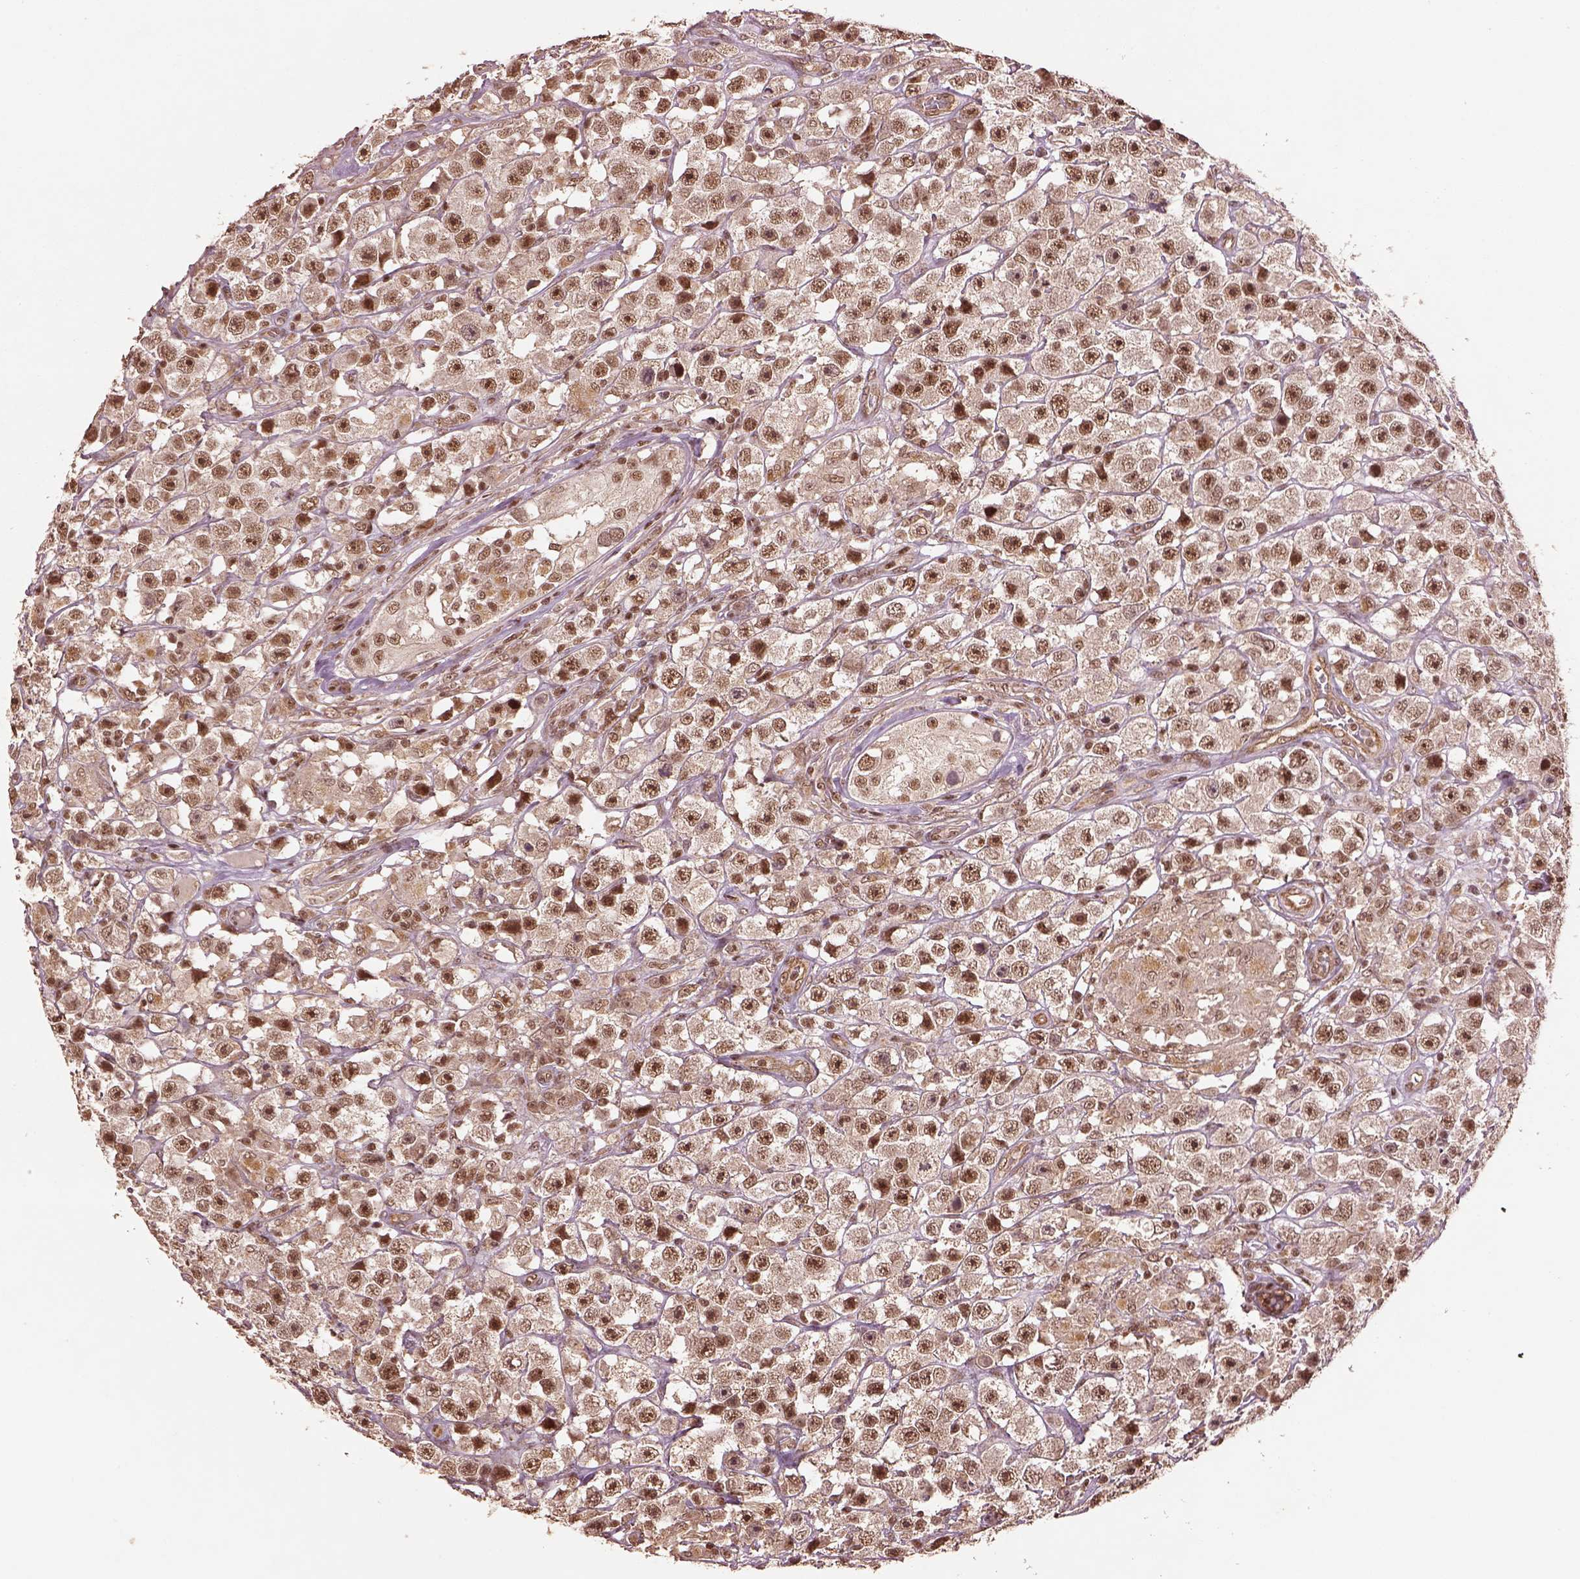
{"staining": {"intensity": "moderate", "quantity": ">75%", "location": "nuclear"}, "tissue": "testis cancer", "cell_type": "Tumor cells", "image_type": "cancer", "snomed": [{"axis": "morphology", "description": "Seminoma, NOS"}, {"axis": "topography", "description": "Testis"}], "caption": "IHC (DAB (3,3'-diaminobenzidine)) staining of human testis cancer shows moderate nuclear protein positivity in about >75% of tumor cells.", "gene": "BRD9", "patient": {"sex": "male", "age": 45}}